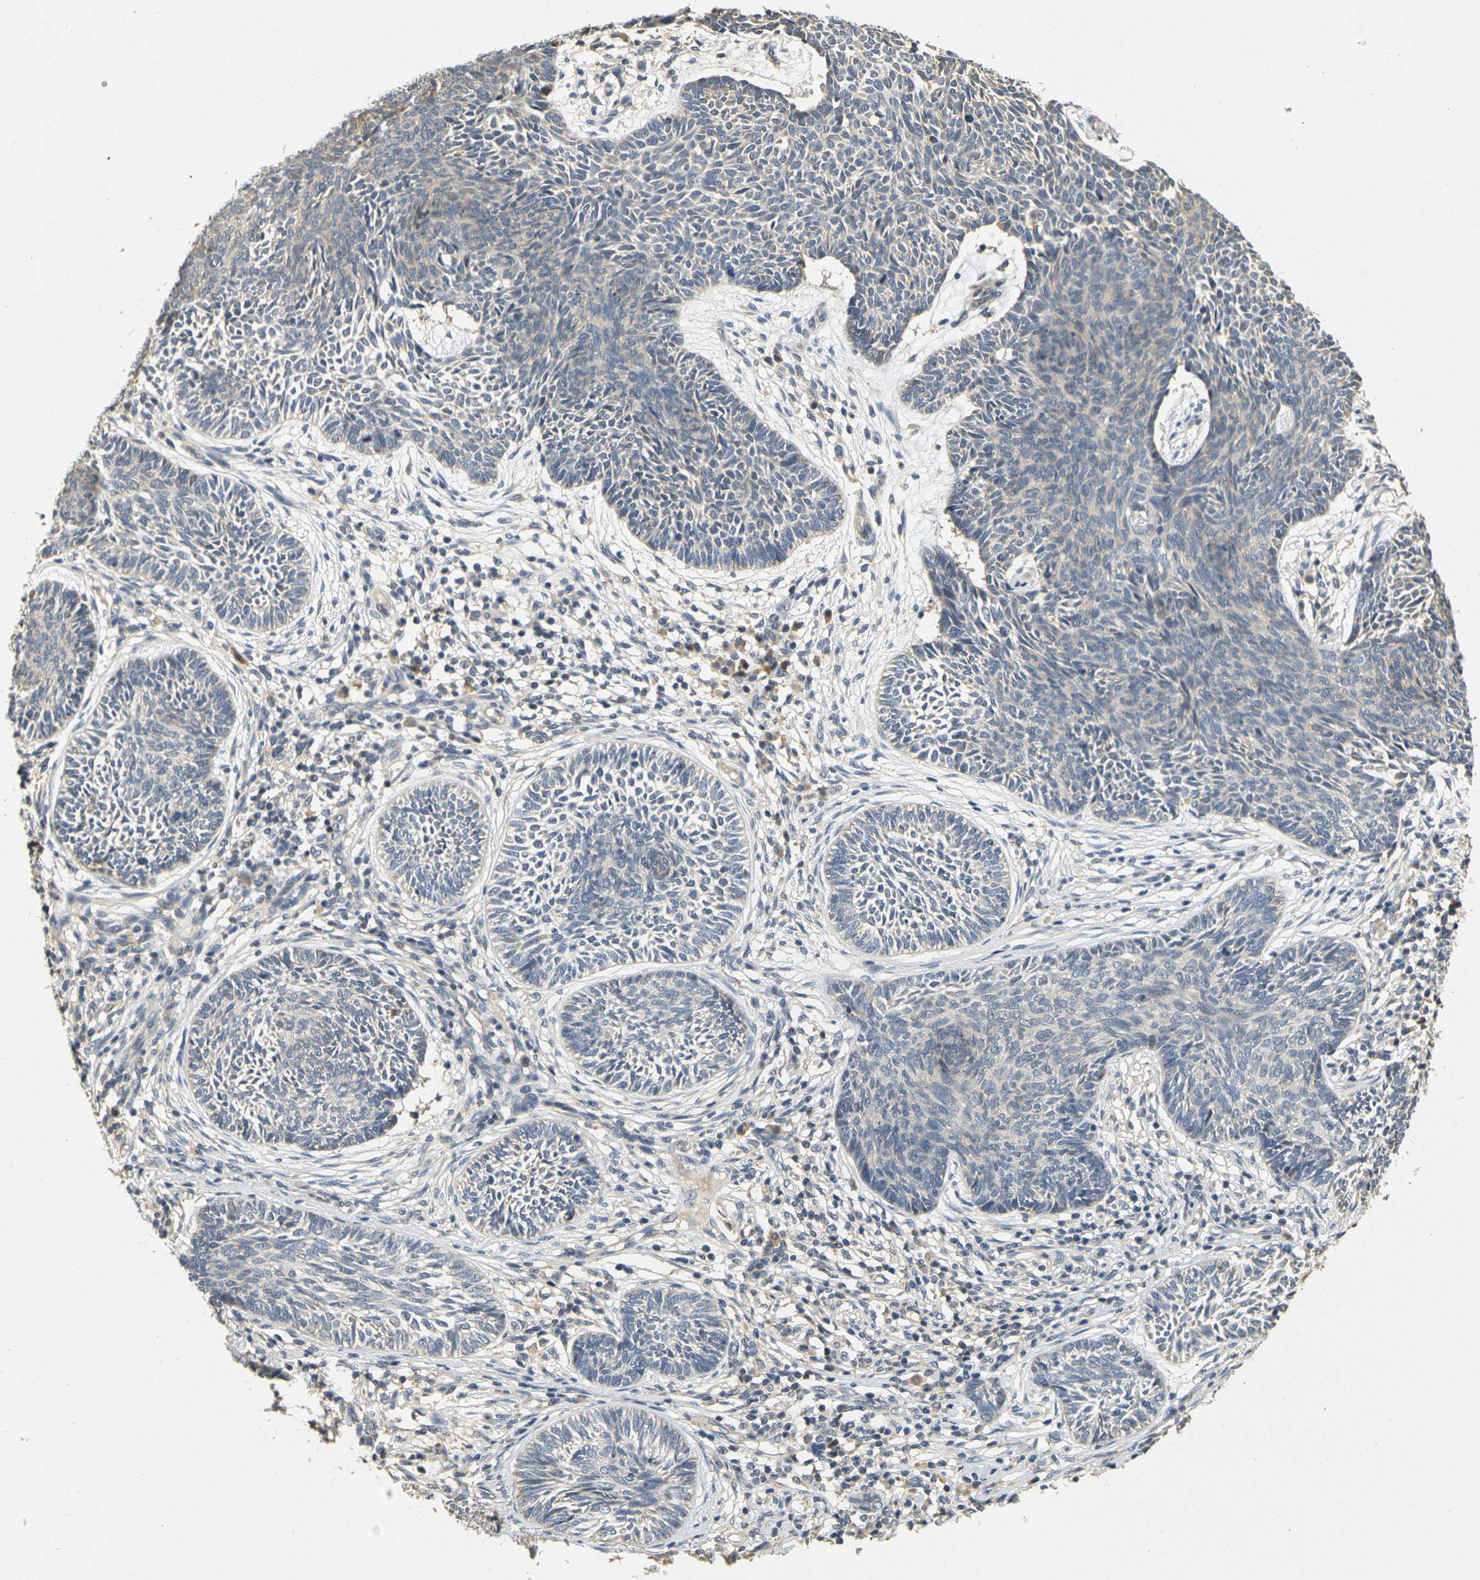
{"staining": {"intensity": "weak", "quantity": "<25%", "location": "cytoplasmic/membranous"}, "tissue": "skin cancer", "cell_type": "Tumor cells", "image_type": "cancer", "snomed": [{"axis": "morphology", "description": "Papilloma, NOS"}, {"axis": "morphology", "description": "Basal cell carcinoma"}, {"axis": "topography", "description": "Skin"}], "caption": "An image of skin cancer stained for a protein reveals no brown staining in tumor cells.", "gene": "GDAP1", "patient": {"sex": "male", "age": 87}}